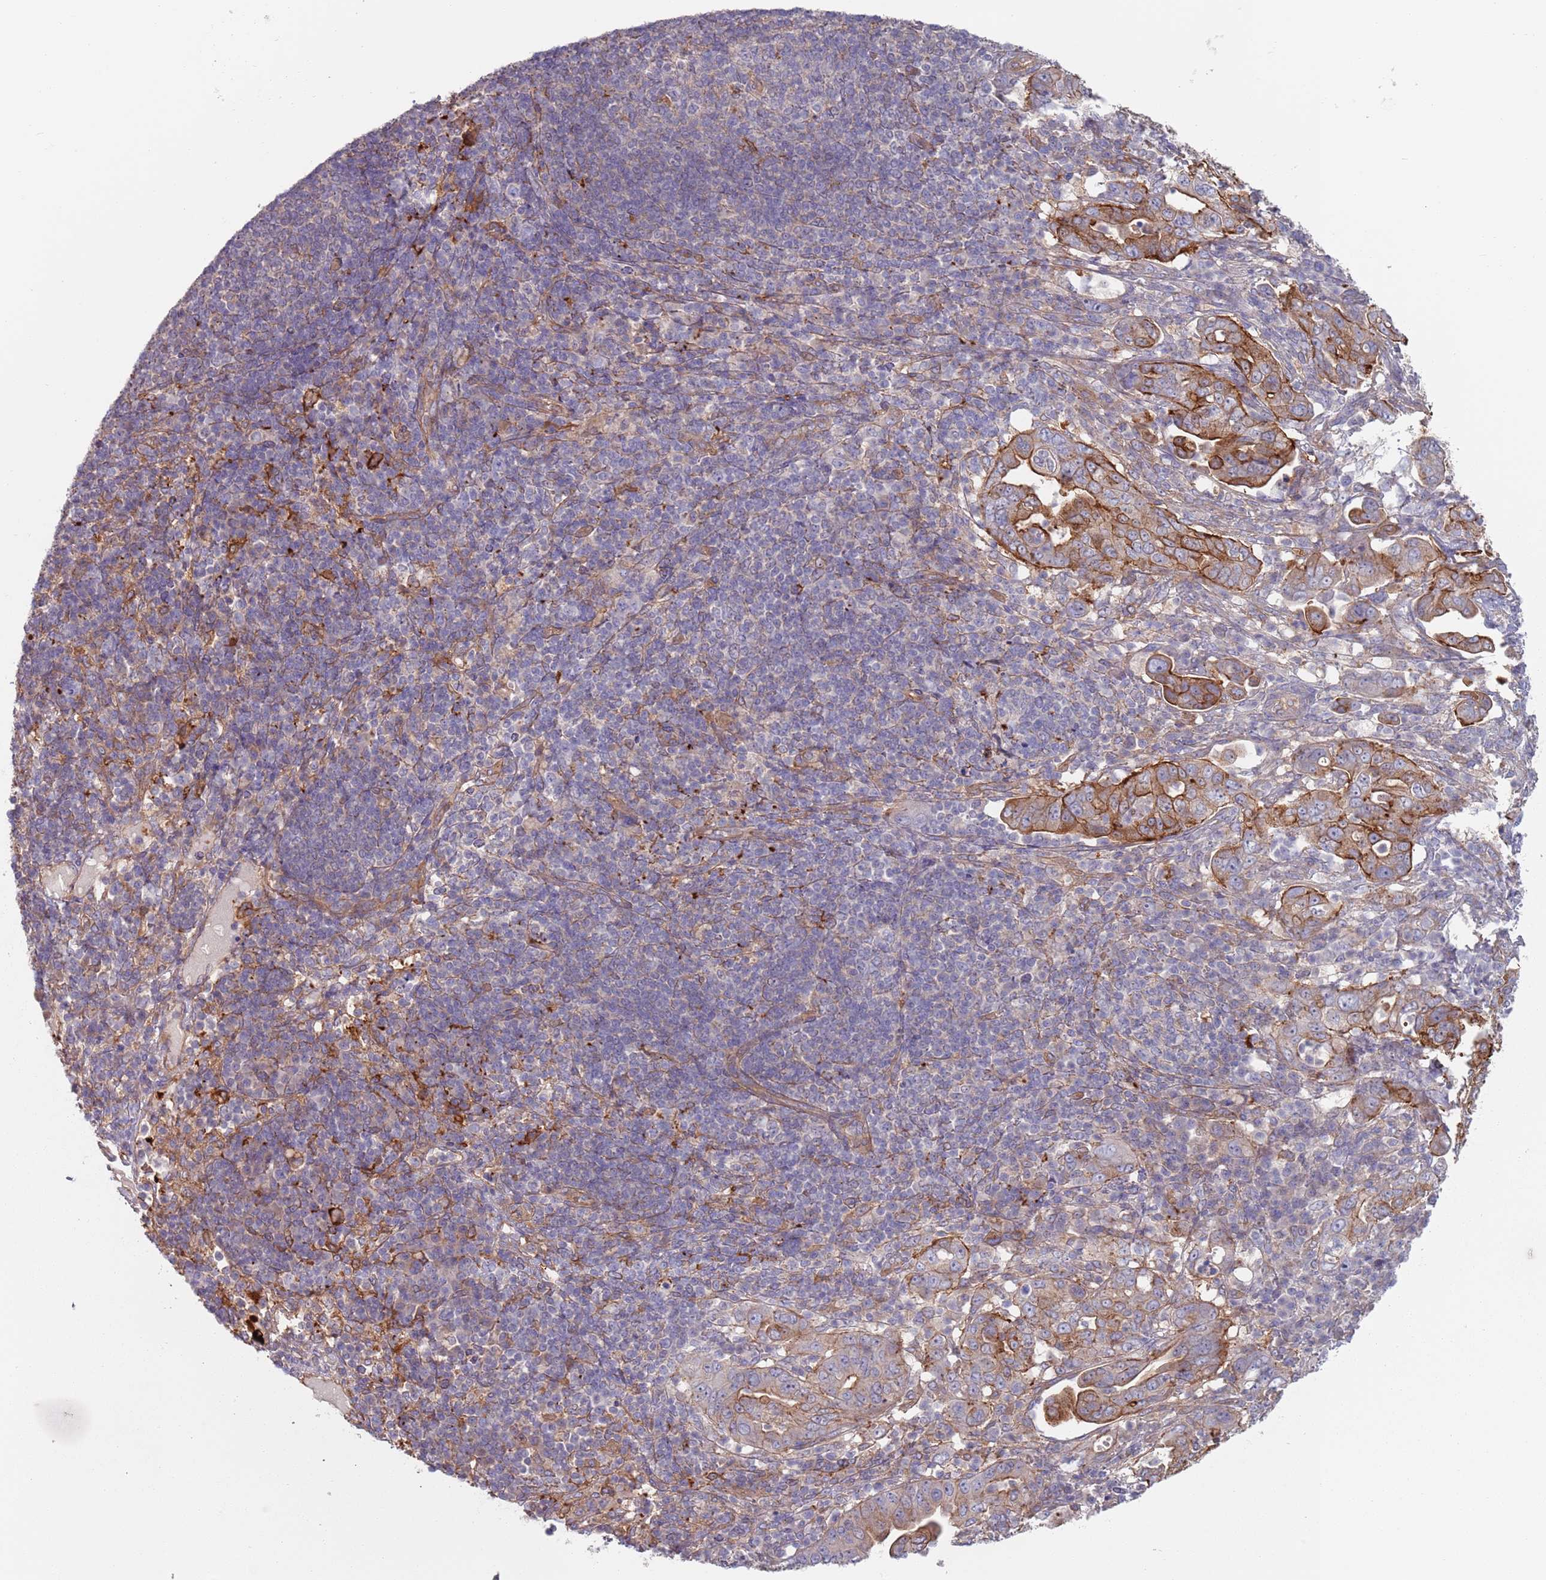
{"staining": {"intensity": "strong", "quantity": "25%-75%", "location": "cytoplasmic/membranous"}, "tissue": "pancreatic cancer", "cell_type": "Tumor cells", "image_type": "cancer", "snomed": [{"axis": "morphology", "description": "Normal tissue, NOS"}, {"axis": "morphology", "description": "Adenocarcinoma, NOS"}, {"axis": "topography", "description": "Lymph node"}, {"axis": "topography", "description": "Pancreas"}], "caption": "Immunohistochemical staining of adenocarcinoma (pancreatic) shows high levels of strong cytoplasmic/membranous positivity in approximately 25%-75% of tumor cells. Immunohistochemistry stains the protein in brown and the nuclei are stained blue.", "gene": "APPL2", "patient": {"sex": "female", "age": 67}}